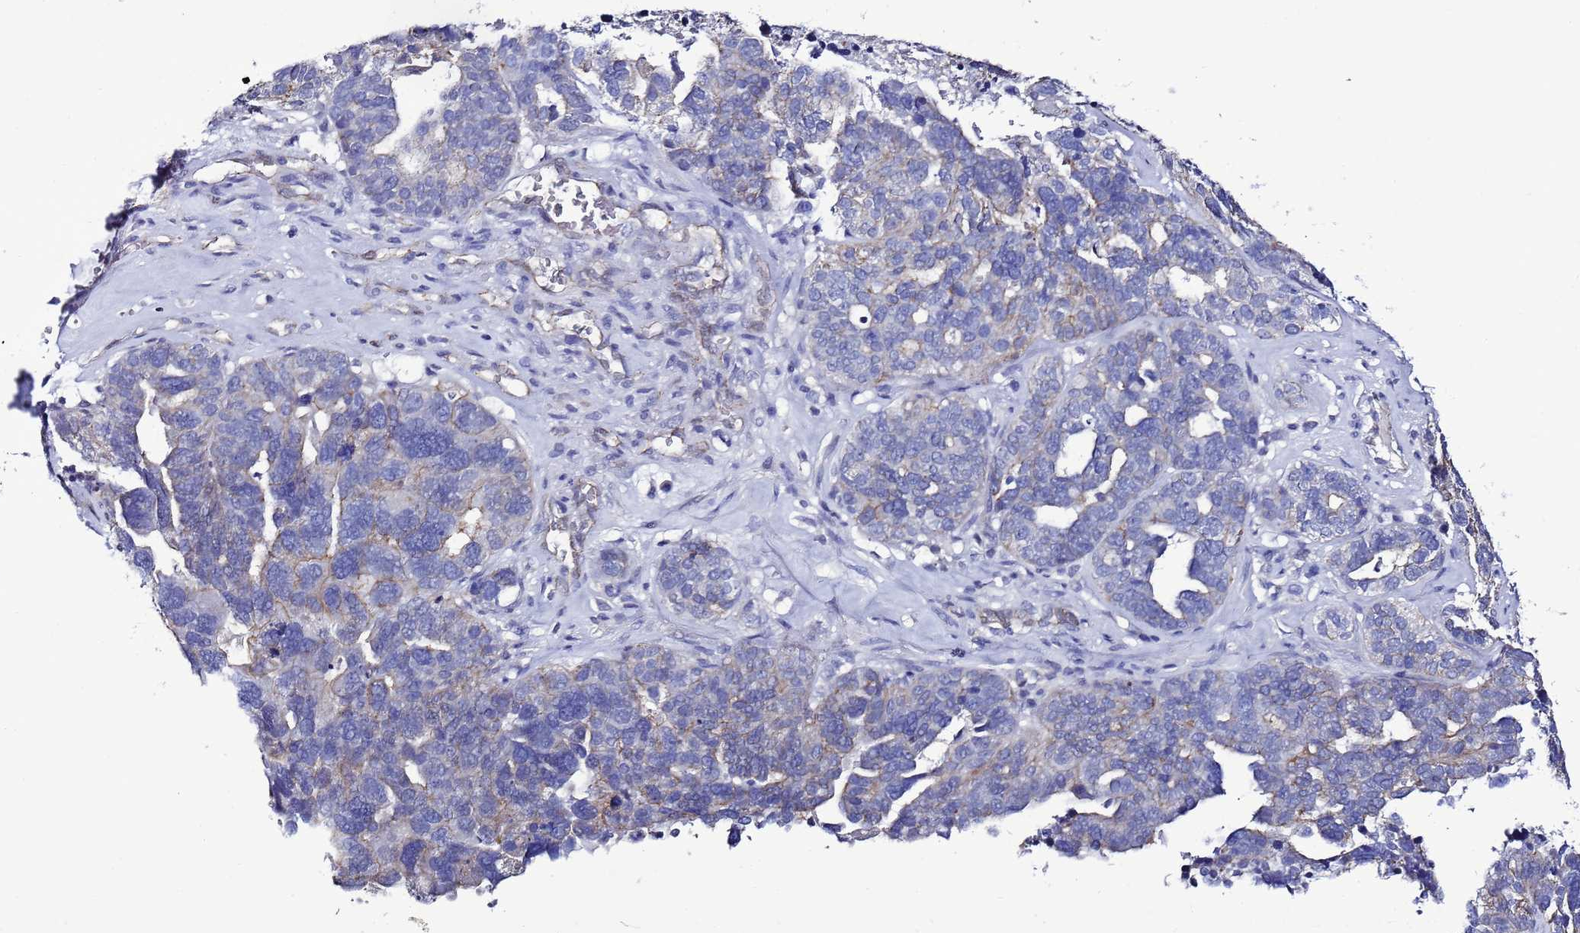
{"staining": {"intensity": "weak", "quantity": "<25%", "location": "cytoplasmic/membranous"}, "tissue": "ovarian cancer", "cell_type": "Tumor cells", "image_type": "cancer", "snomed": [{"axis": "morphology", "description": "Cystadenocarcinoma, serous, NOS"}, {"axis": "topography", "description": "Ovary"}], "caption": "Tumor cells are negative for protein expression in human ovarian cancer.", "gene": "TENM3", "patient": {"sex": "female", "age": 59}}